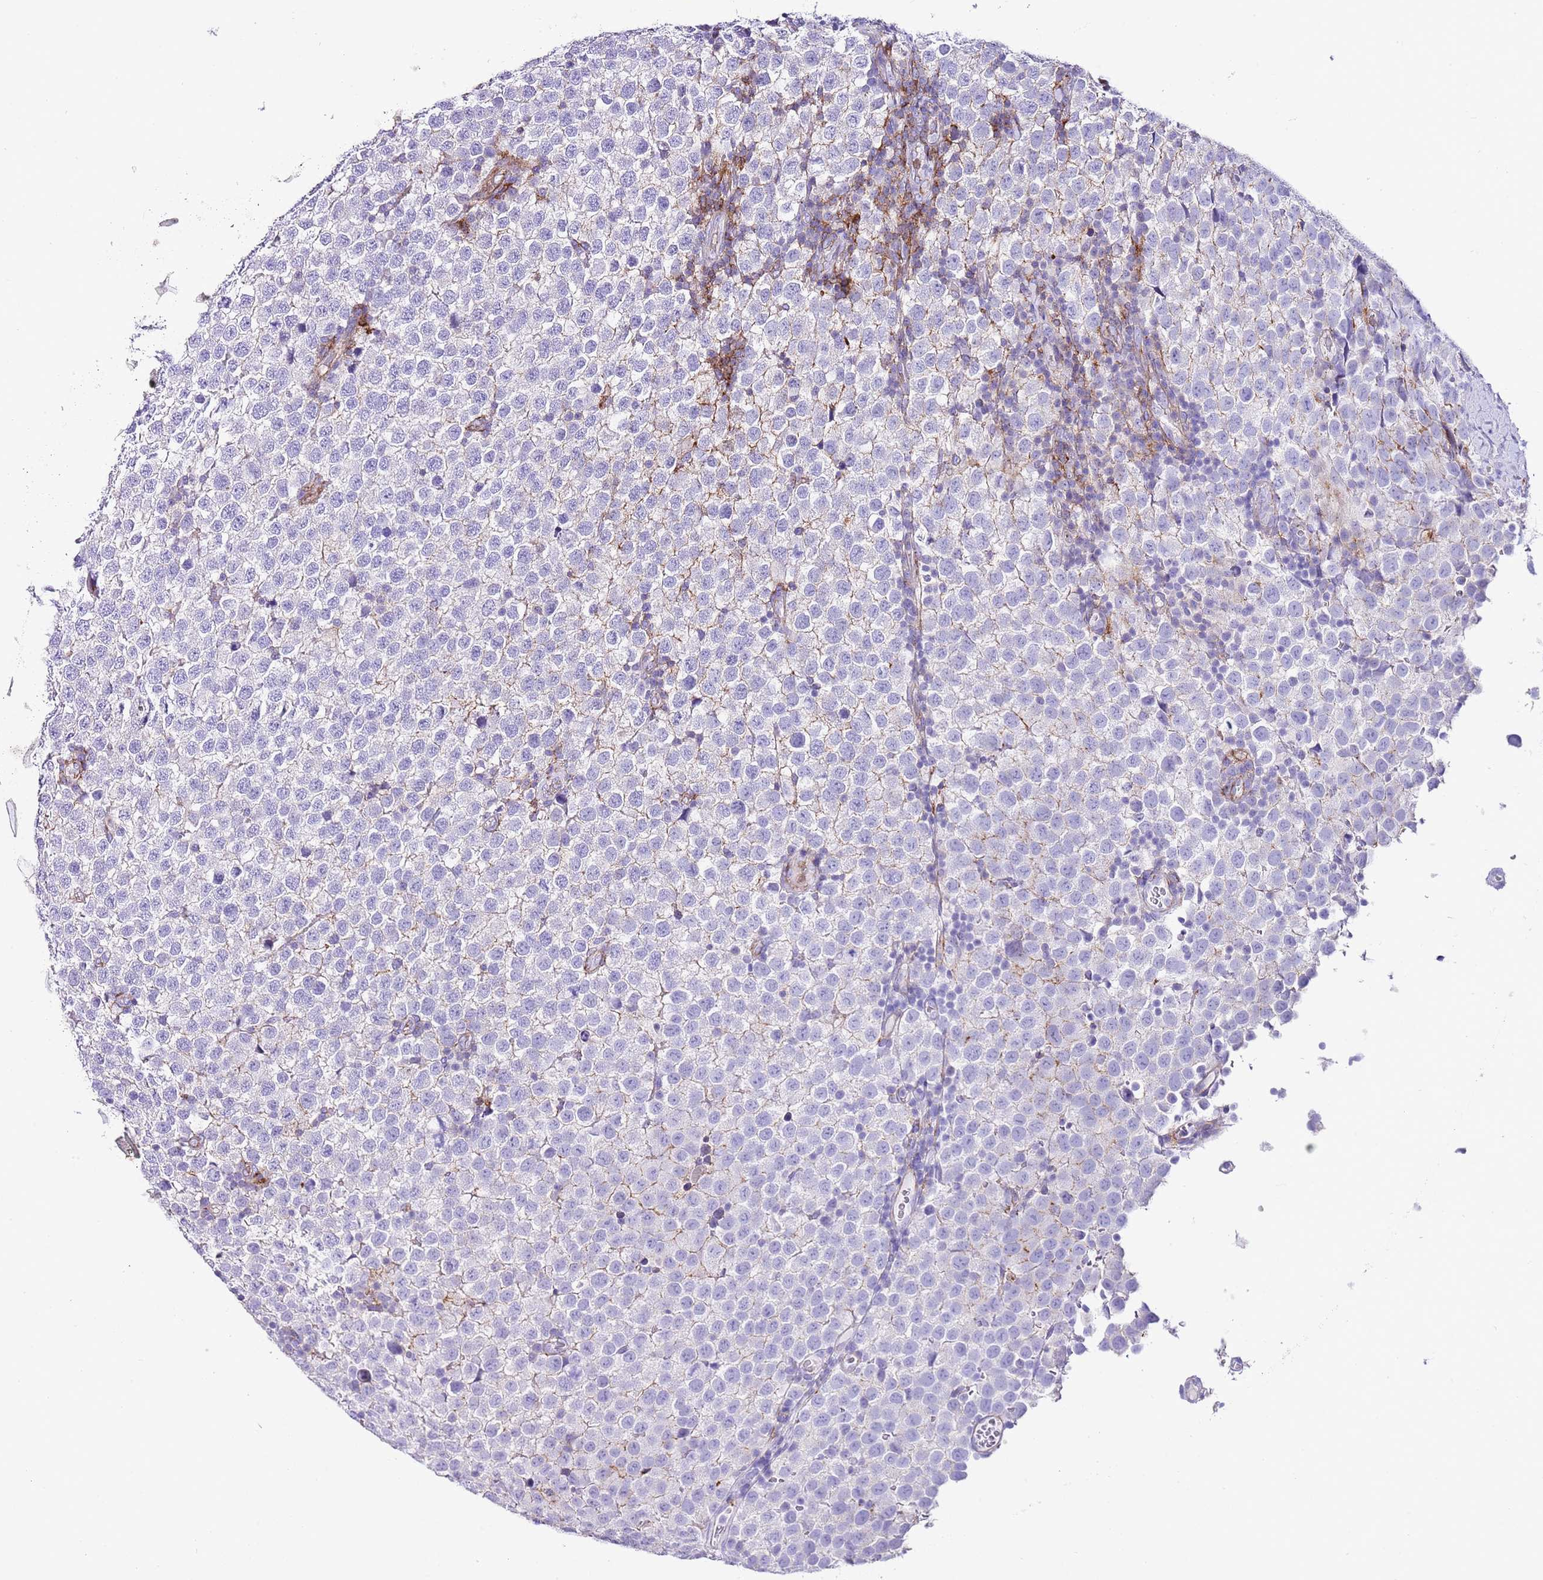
{"staining": {"intensity": "negative", "quantity": "none", "location": "none"}, "tissue": "testis cancer", "cell_type": "Tumor cells", "image_type": "cancer", "snomed": [{"axis": "morphology", "description": "Seminoma, NOS"}, {"axis": "topography", "description": "Testis"}], "caption": "Protein analysis of testis seminoma displays no significant expression in tumor cells.", "gene": "ALDH3A1", "patient": {"sex": "male", "age": 34}}